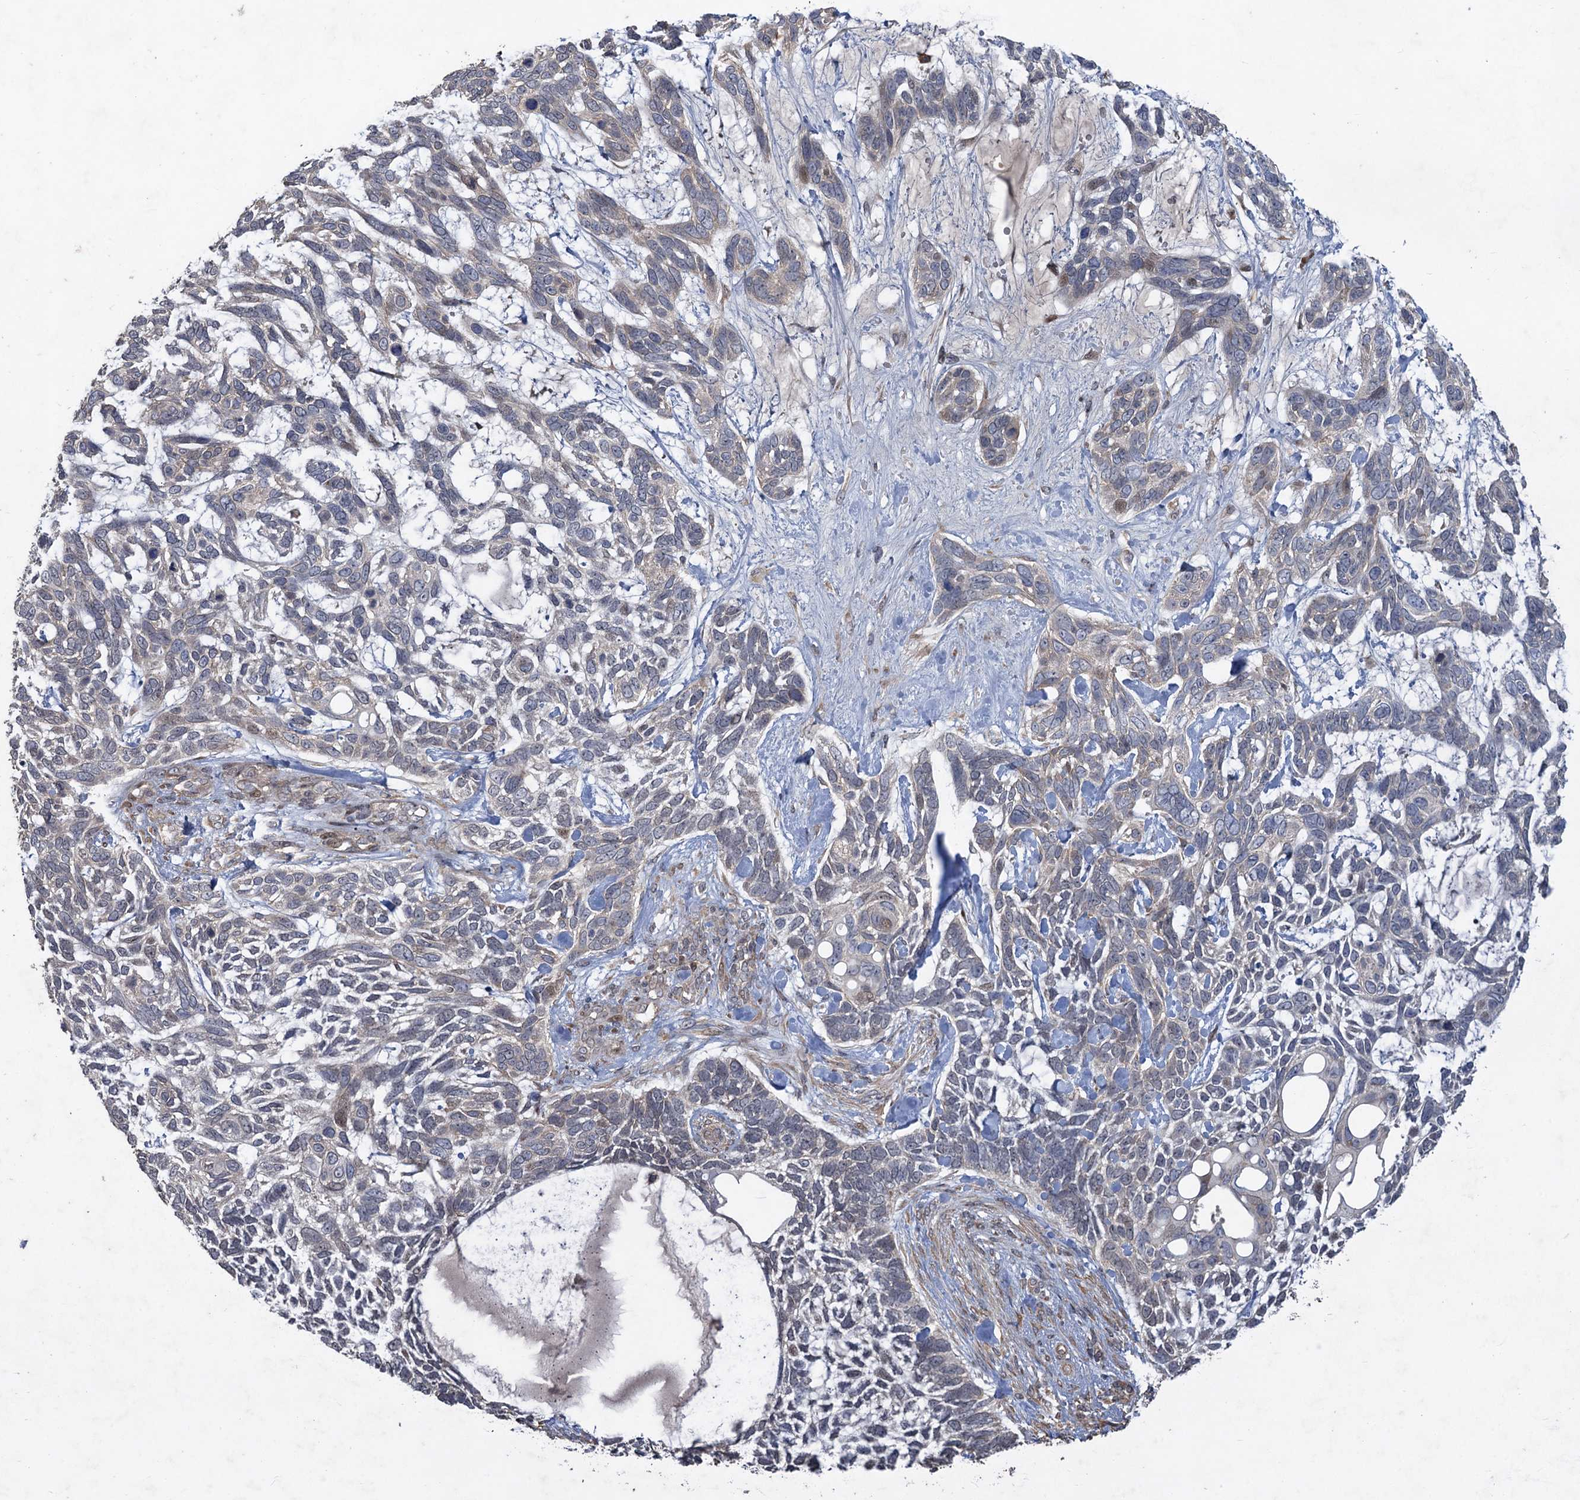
{"staining": {"intensity": "negative", "quantity": "none", "location": "none"}, "tissue": "skin cancer", "cell_type": "Tumor cells", "image_type": "cancer", "snomed": [{"axis": "morphology", "description": "Basal cell carcinoma"}, {"axis": "topography", "description": "Skin"}], "caption": "A high-resolution photomicrograph shows immunohistochemistry (IHC) staining of skin cancer, which reveals no significant positivity in tumor cells.", "gene": "NUDT22", "patient": {"sex": "male", "age": 88}}